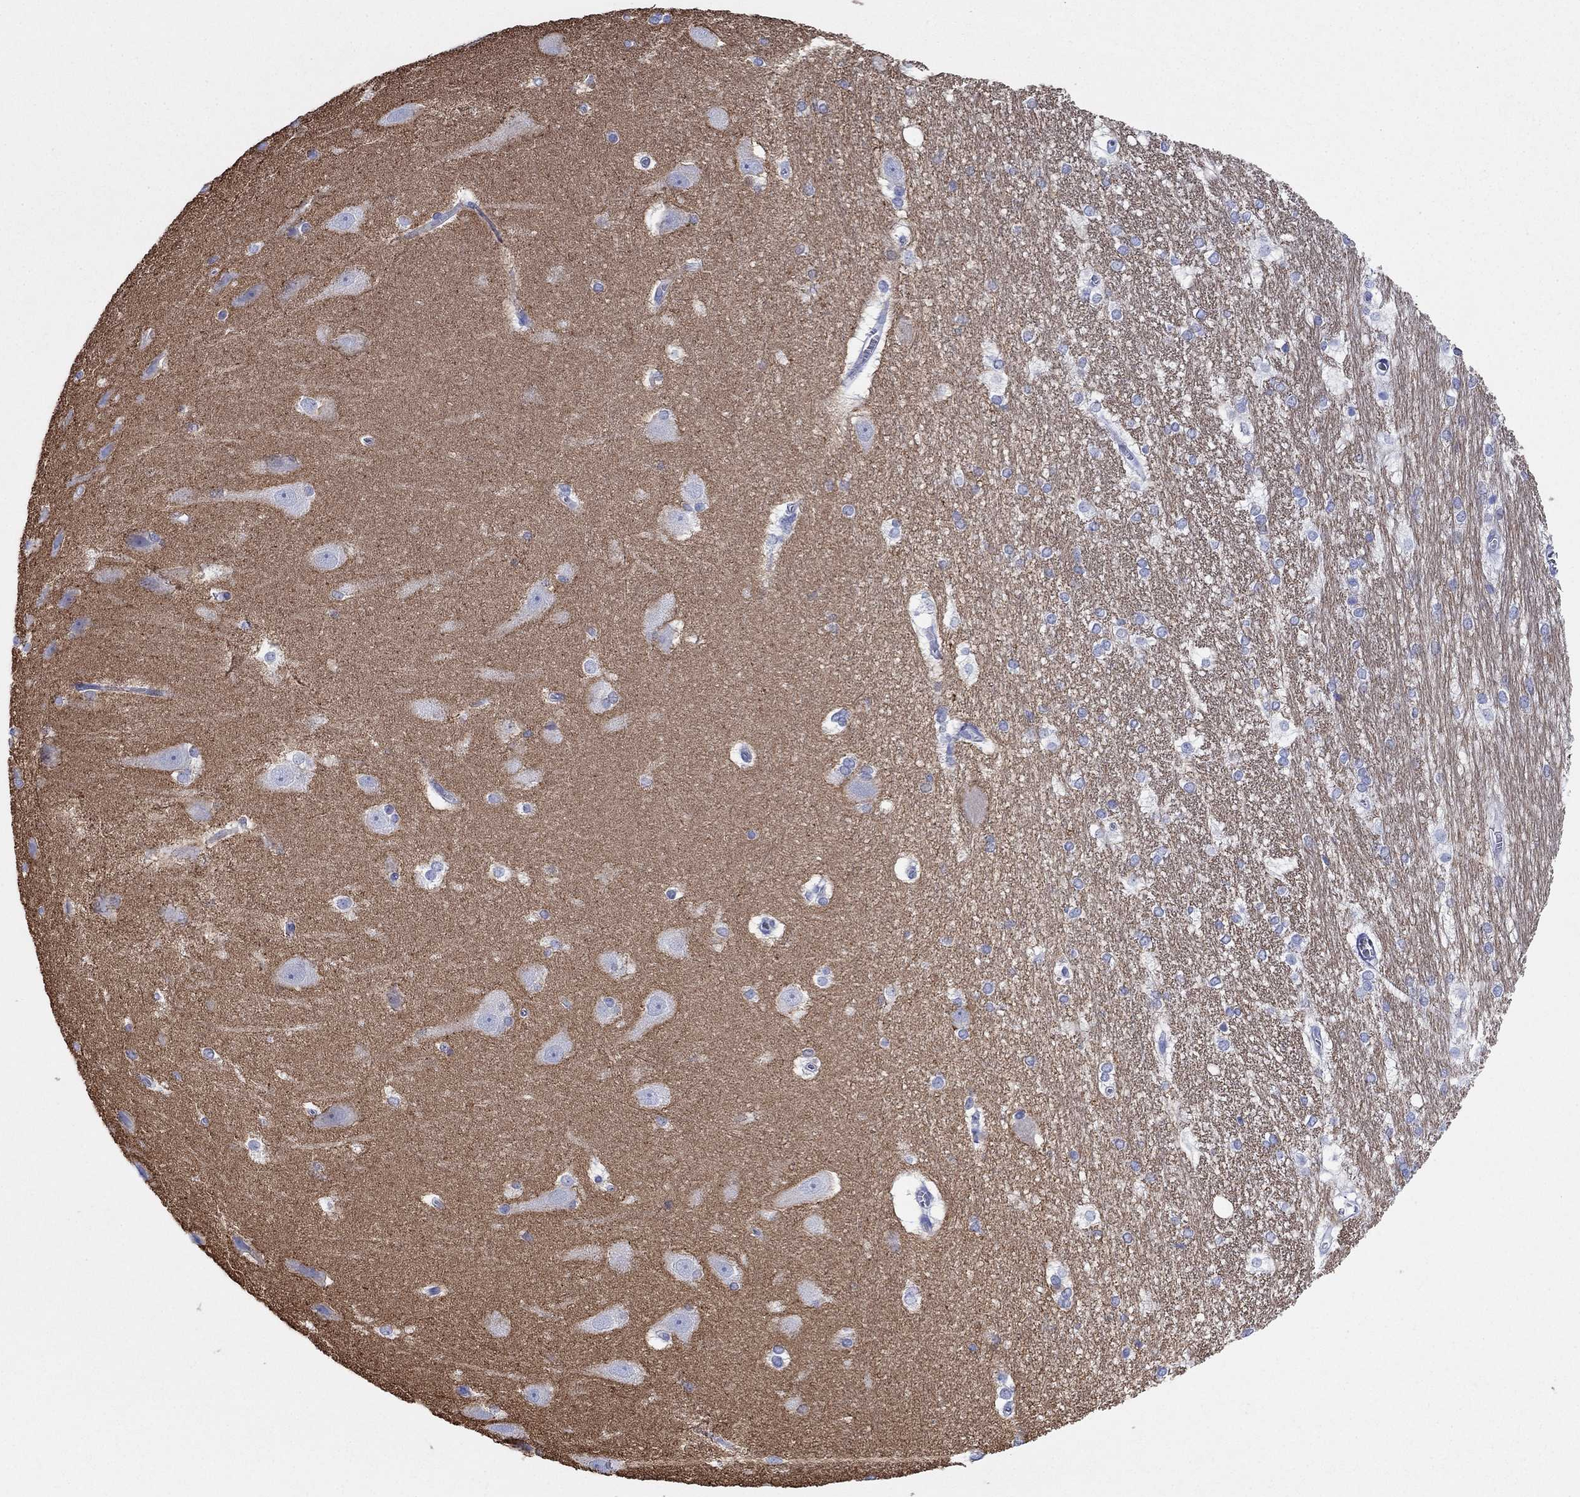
{"staining": {"intensity": "negative", "quantity": "none", "location": "none"}, "tissue": "hippocampus", "cell_type": "Glial cells", "image_type": "normal", "snomed": [{"axis": "morphology", "description": "Normal tissue, NOS"}, {"axis": "topography", "description": "Cerebral cortex"}, {"axis": "topography", "description": "Hippocampus"}], "caption": "This is an immunohistochemistry photomicrograph of benign human hippocampus. There is no expression in glial cells.", "gene": "ATP1B1", "patient": {"sex": "female", "age": 19}}